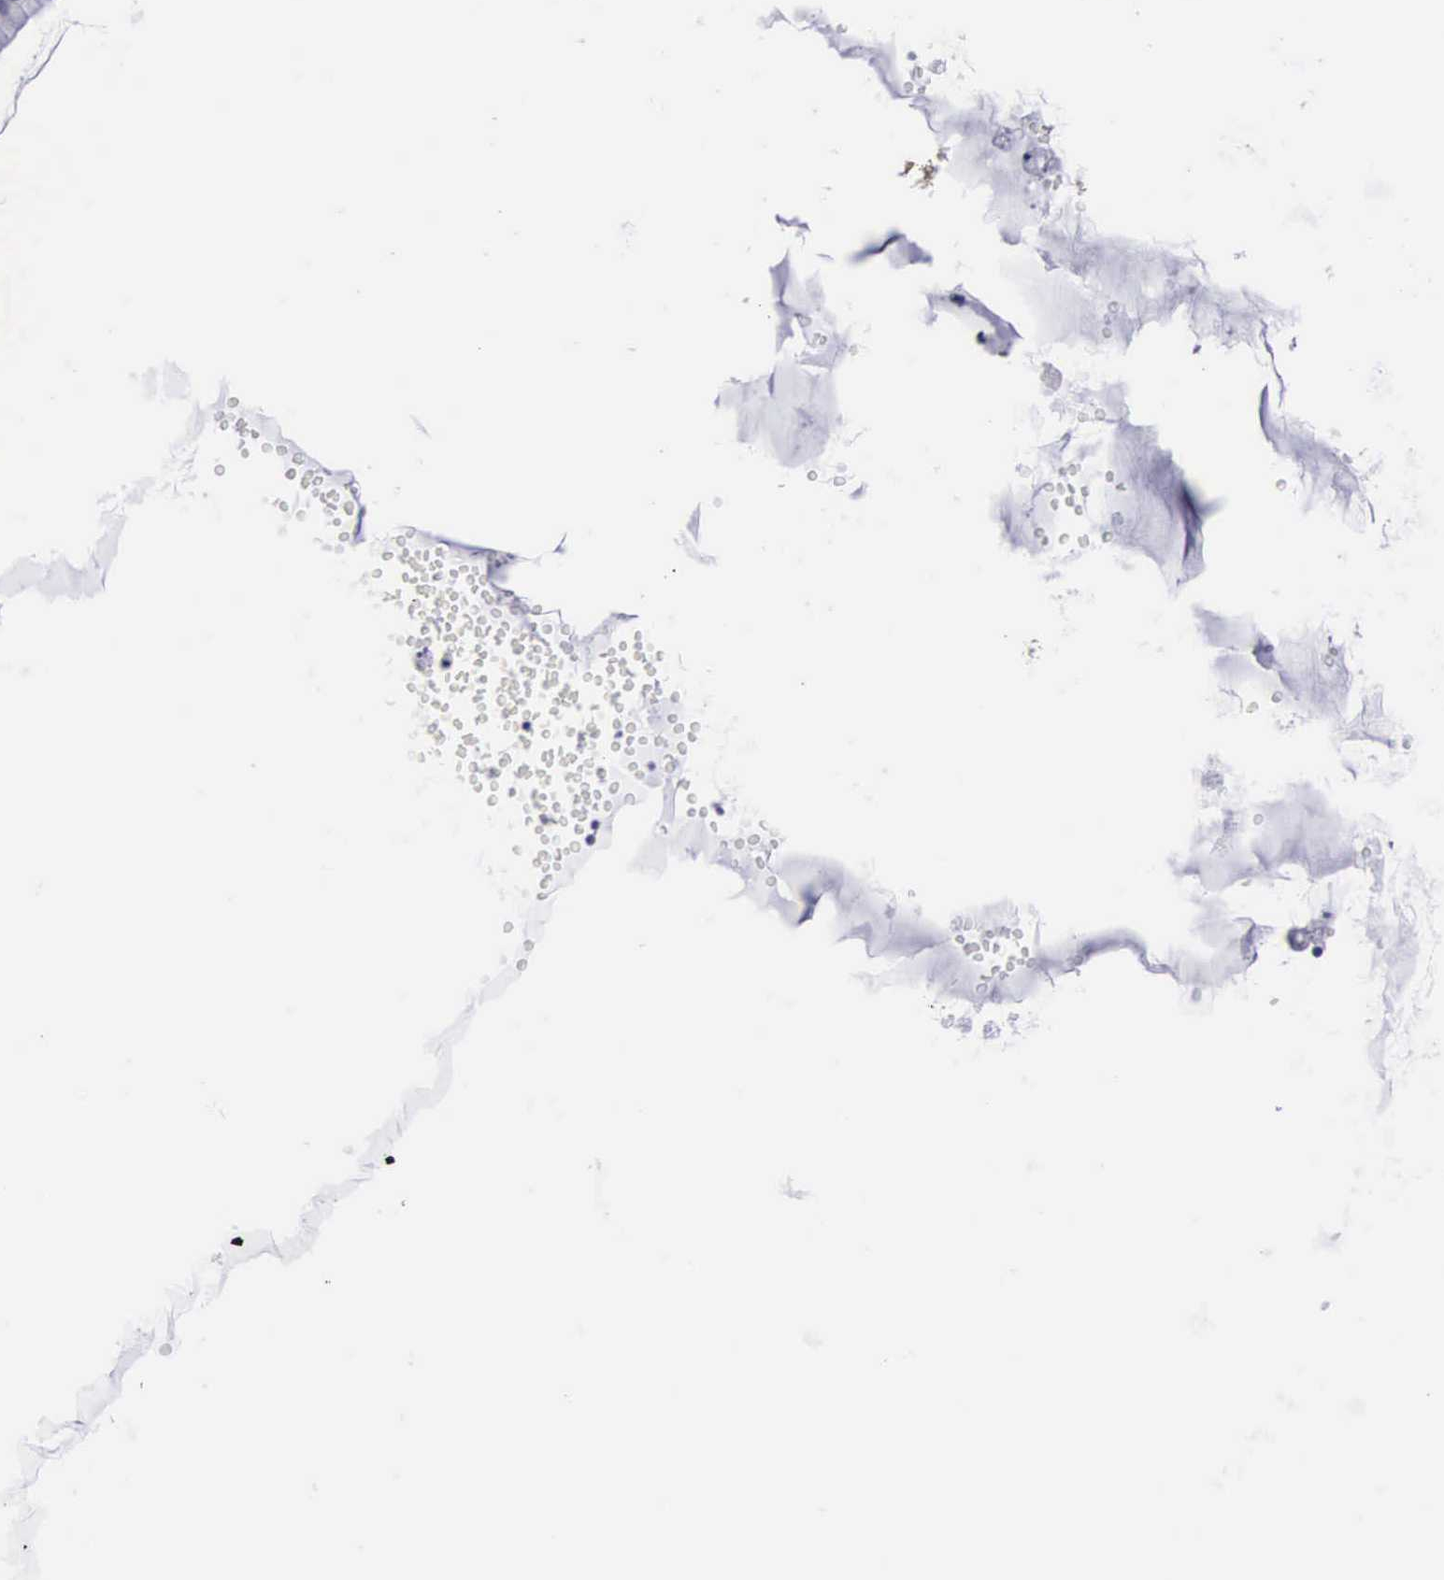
{"staining": {"intensity": "negative", "quantity": "none", "location": "none"}, "tissue": "ovarian cancer", "cell_type": "Tumor cells", "image_type": "cancer", "snomed": [{"axis": "morphology", "description": "Cystadenocarcinoma, mucinous, NOS"}, {"axis": "topography", "description": "Ovary"}], "caption": "Immunohistochemistry histopathology image of neoplastic tissue: mucinous cystadenocarcinoma (ovarian) stained with DAB demonstrates no significant protein staining in tumor cells.", "gene": "SLITRK4", "patient": {"sex": "female", "age": 25}}